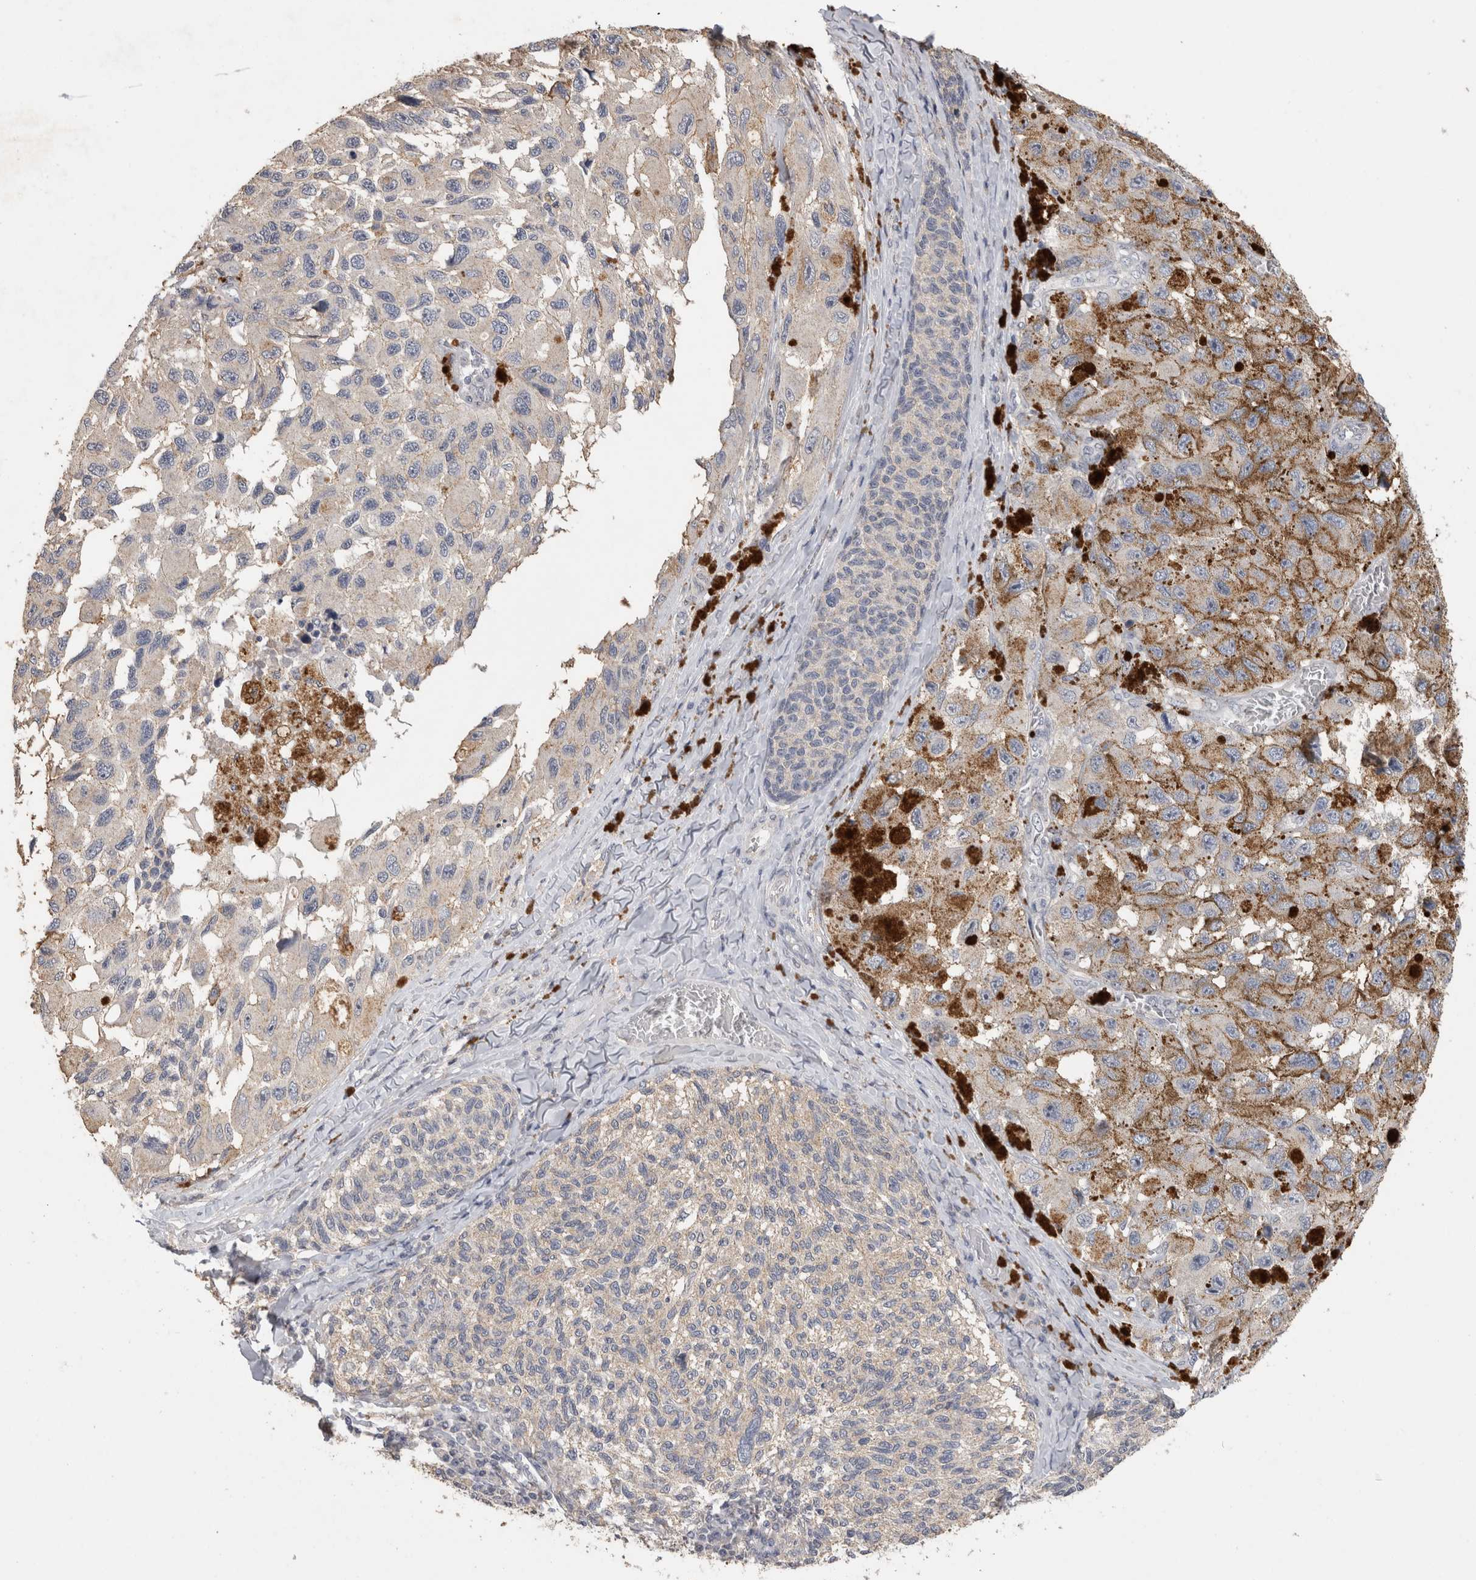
{"staining": {"intensity": "negative", "quantity": "none", "location": "none"}, "tissue": "melanoma", "cell_type": "Tumor cells", "image_type": "cancer", "snomed": [{"axis": "morphology", "description": "Malignant melanoma, NOS"}, {"axis": "topography", "description": "Skin"}], "caption": "Immunohistochemistry (IHC) of human malignant melanoma shows no staining in tumor cells.", "gene": "CNTFR", "patient": {"sex": "female", "age": 73}}